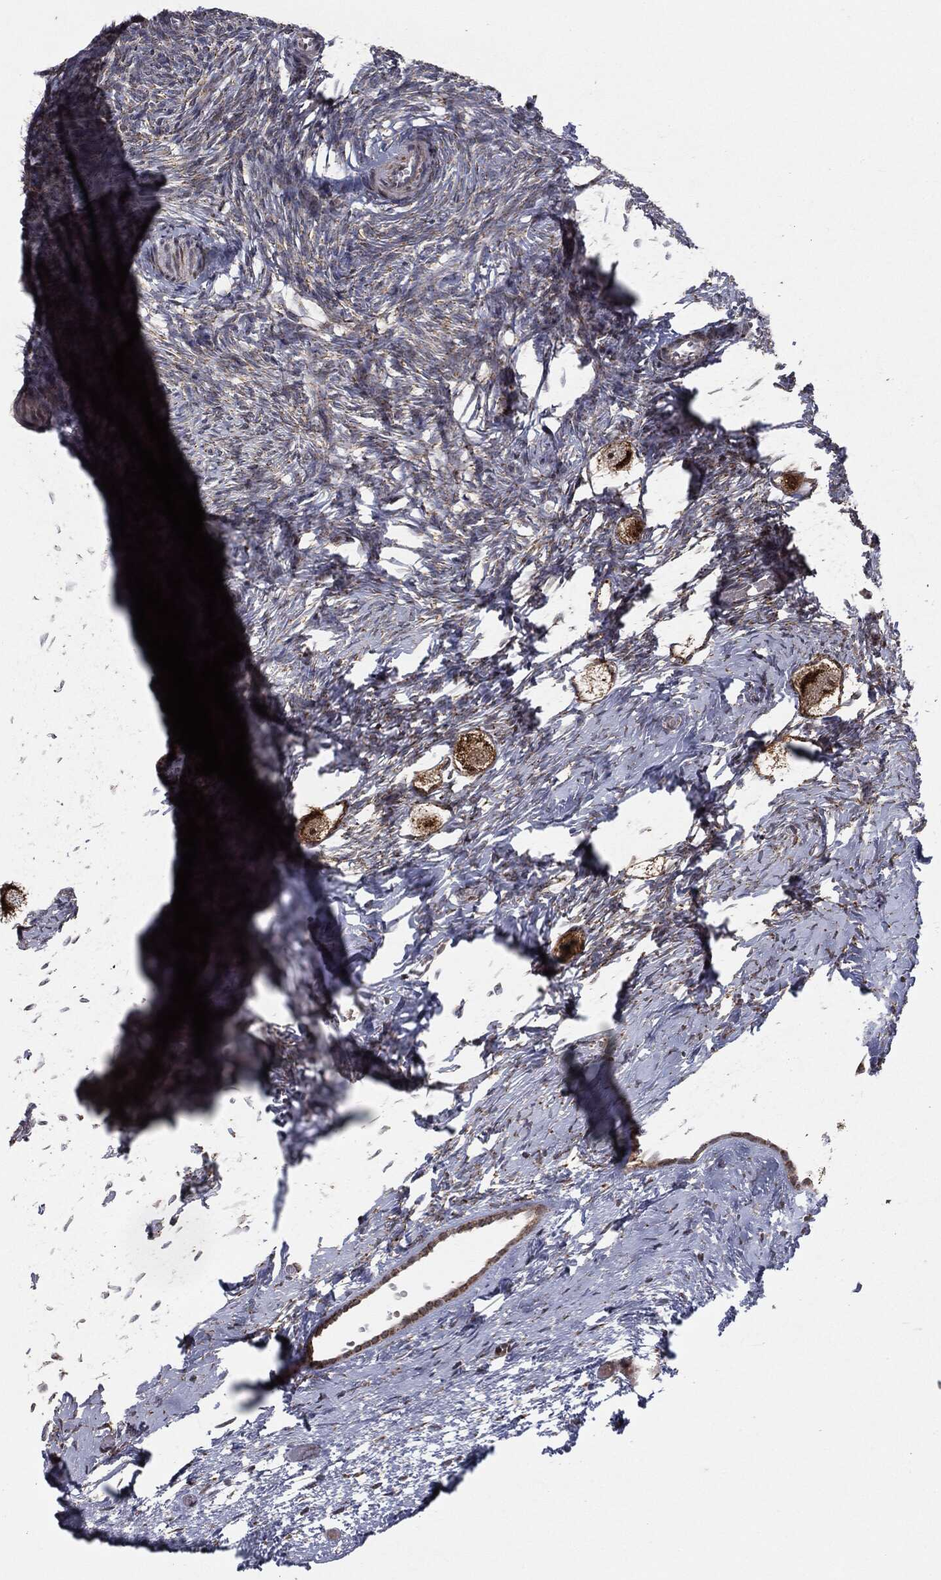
{"staining": {"intensity": "moderate", "quantity": ">75%", "location": "cytoplasmic/membranous,nuclear"}, "tissue": "ovary", "cell_type": "Follicle cells", "image_type": "normal", "snomed": [{"axis": "morphology", "description": "Normal tissue, NOS"}, {"axis": "topography", "description": "Ovary"}], "caption": "Follicle cells show medium levels of moderate cytoplasmic/membranous,nuclear staining in approximately >75% of cells in normal ovary.", "gene": "CHCHD2", "patient": {"sex": "female", "age": 27}}